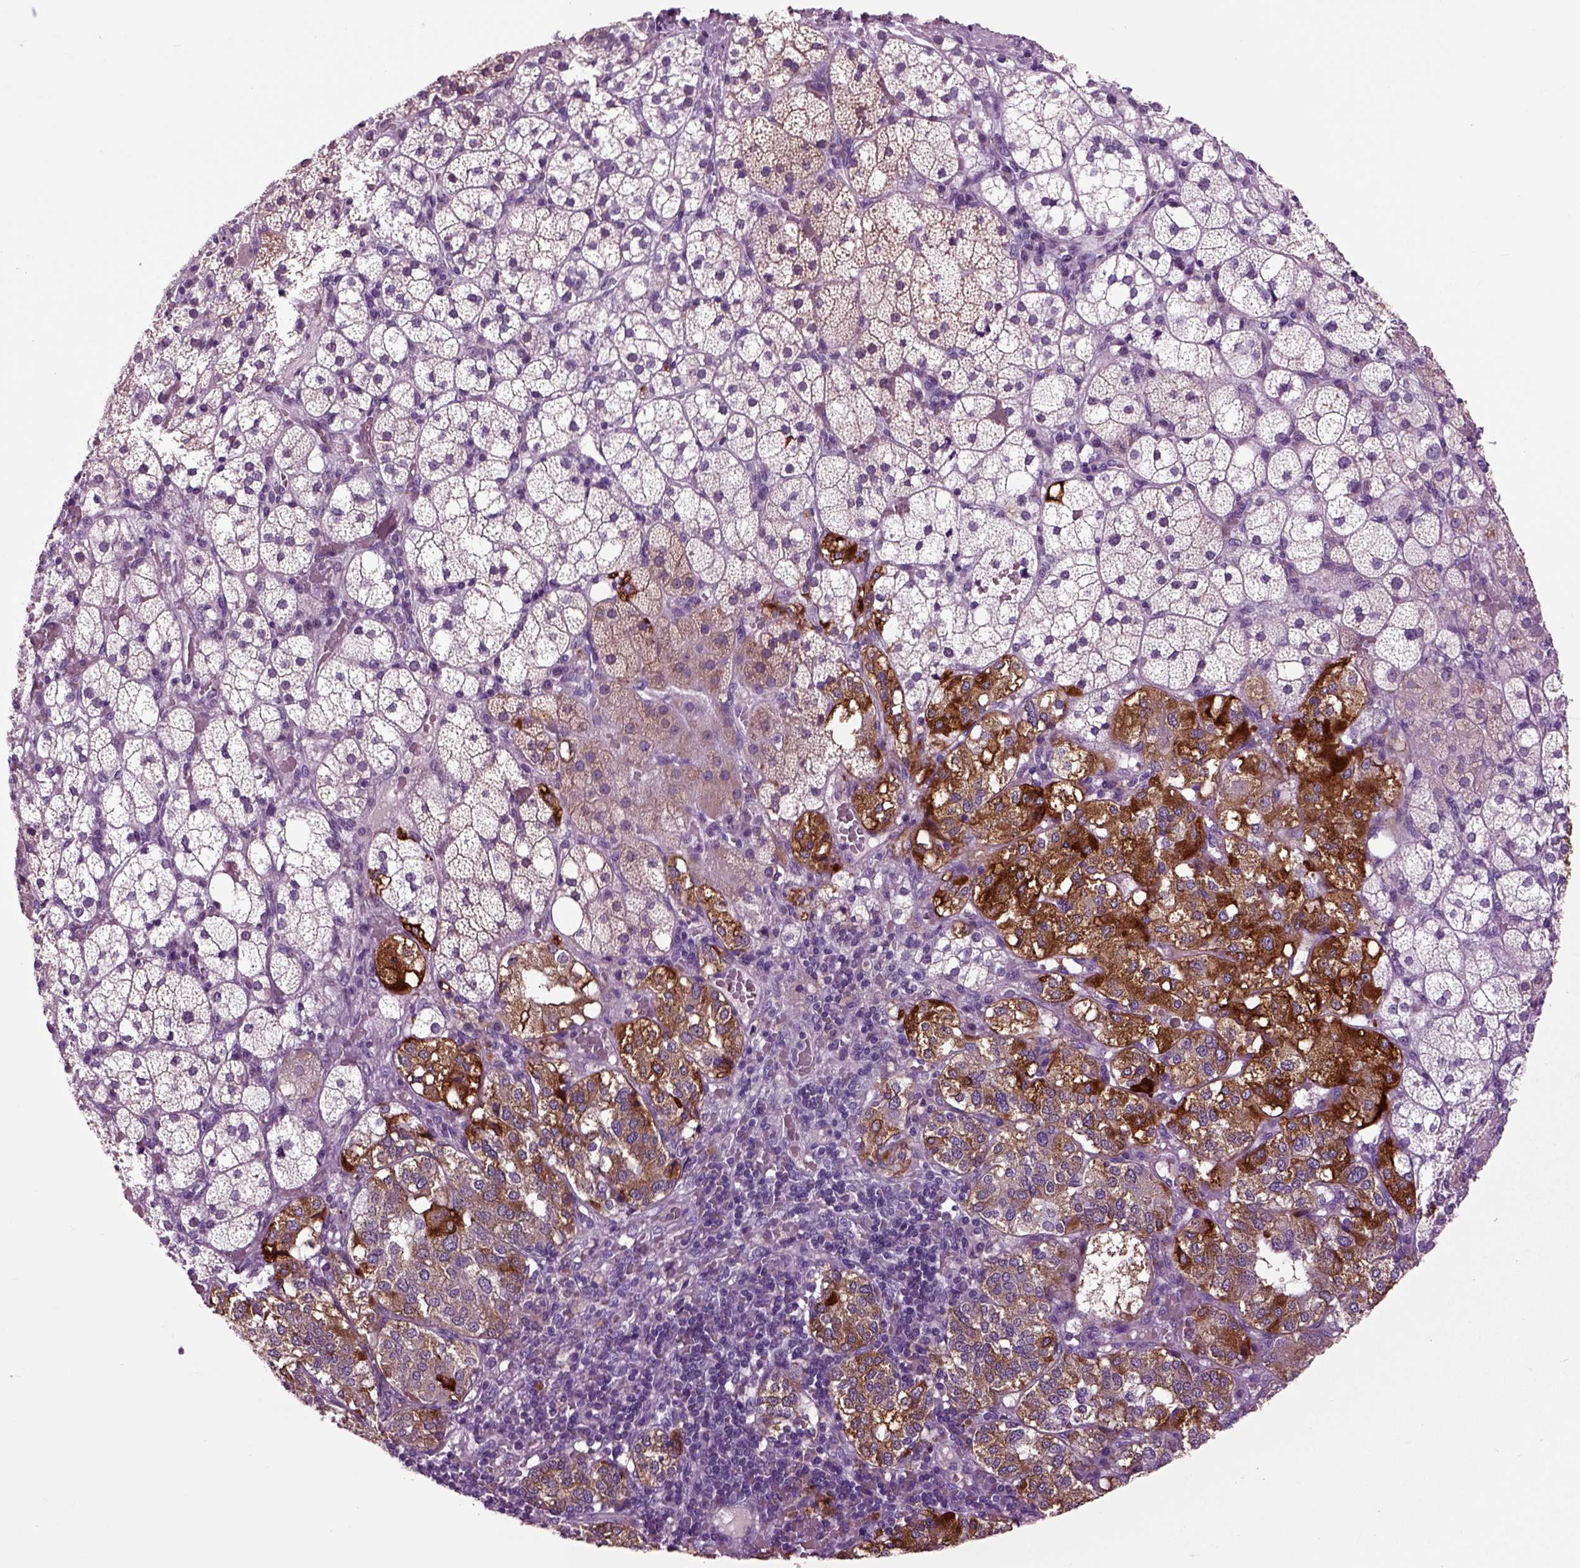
{"staining": {"intensity": "strong", "quantity": "<25%", "location": "cytoplasmic/membranous"}, "tissue": "adrenal gland", "cell_type": "Glandular cells", "image_type": "normal", "snomed": [{"axis": "morphology", "description": "Normal tissue, NOS"}, {"axis": "topography", "description": "Adrenal gland"}], "caption": "The photomicrograph demonstrates staining of normal adrenal gland, revealing strong cytoplasmic/membranous protein staining (brown color) within glandular cells. The staining is performed using DAB brown chromogen to label protein expression. The nuclei are counter-stained blue using hematoxylin.", "gene": "ARHGAP11A", "patient": {"sex": "male", "age": 53}}